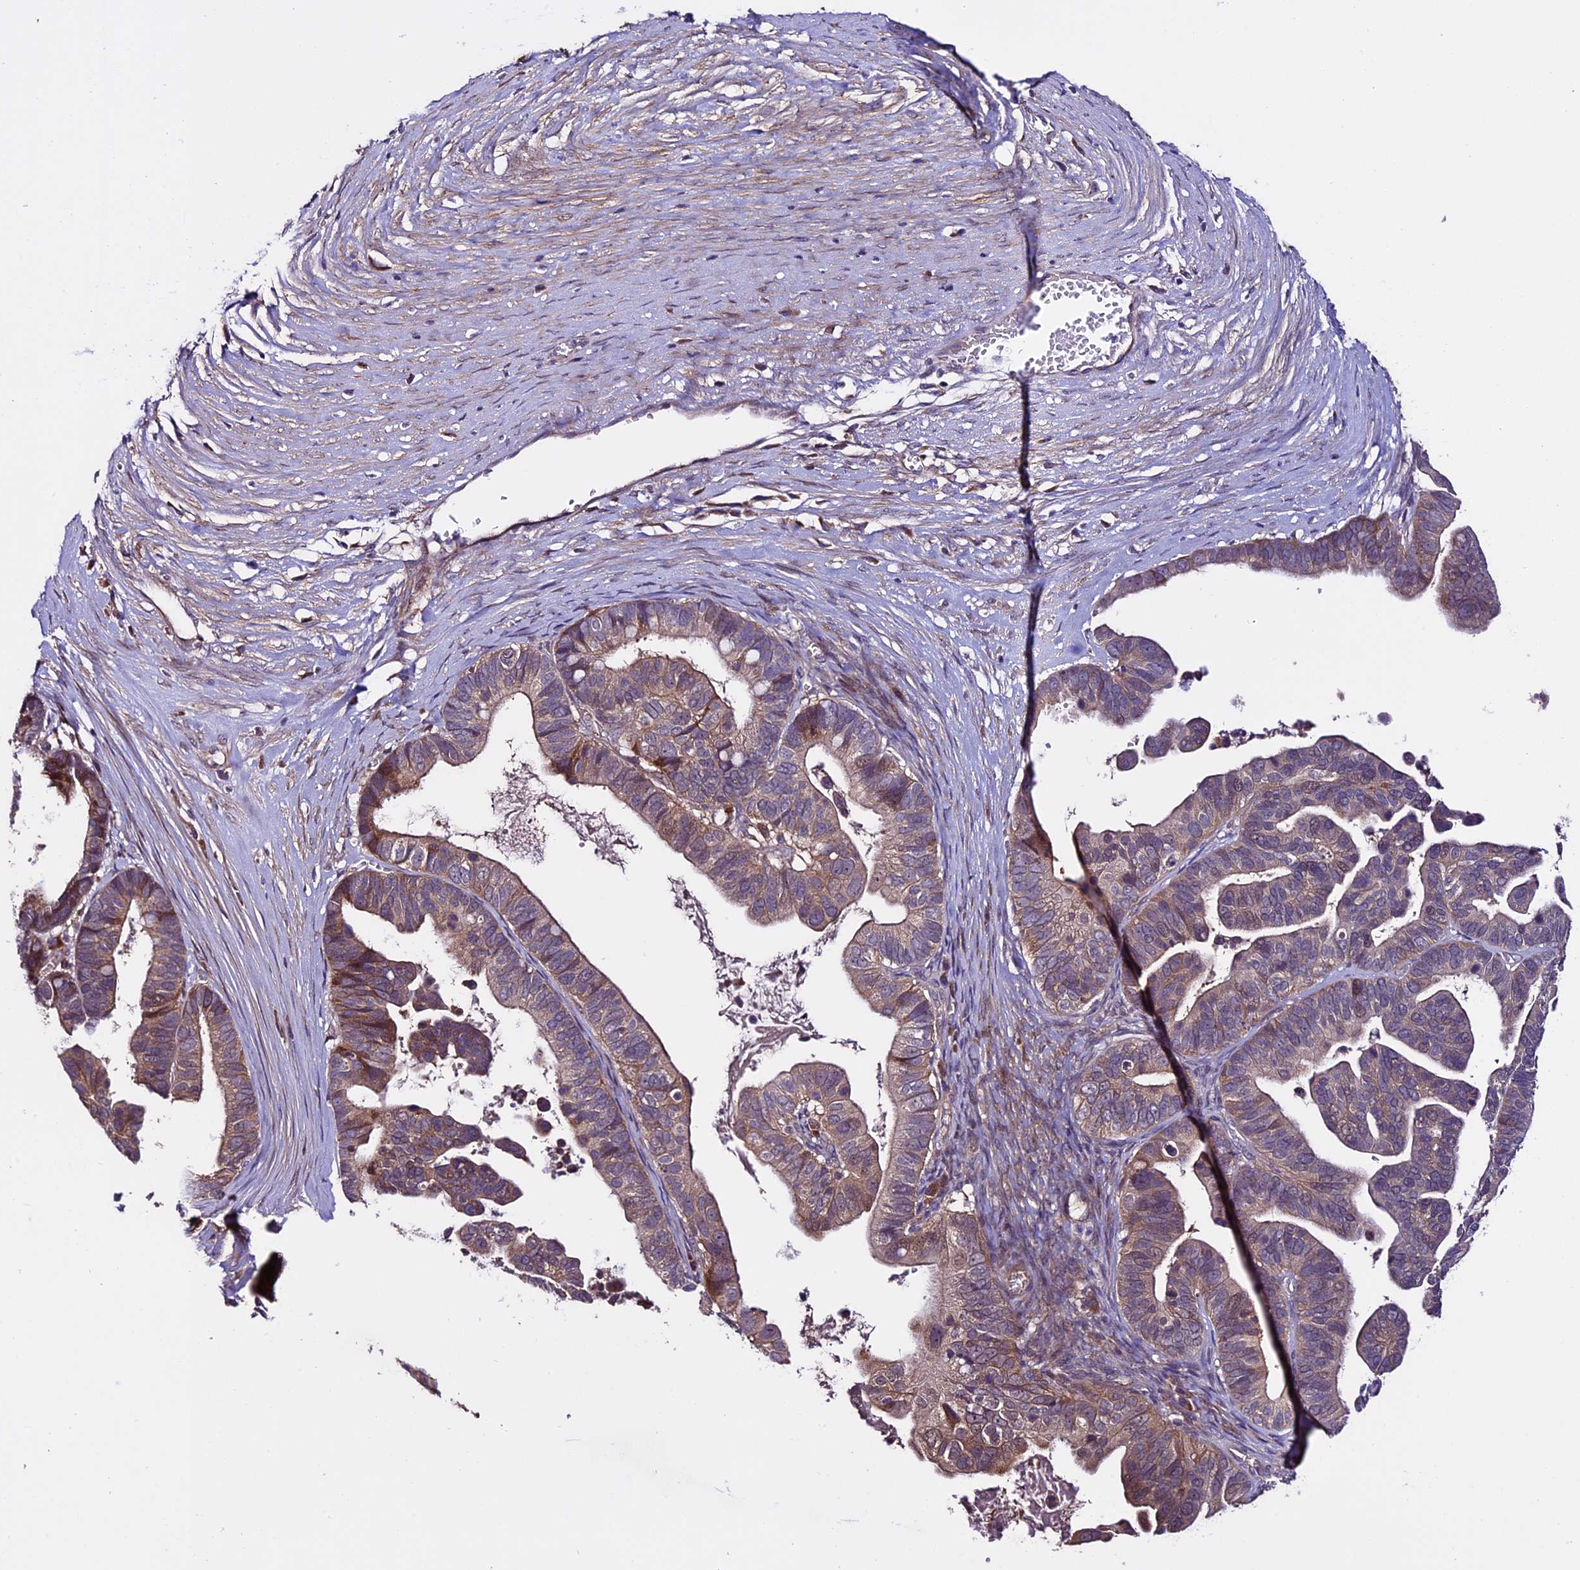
{"staining": {"intensity": "moderate", "quantity": "<25%", "location": "cytoplasmic/membranous,nuclear"}, "tissue": "ovarian cancer", "cell_type": "Tumor cells", "image_type": "cancer", "snomed": [{"axis": "morphology", "description": "Cystadenocarcinoma, serous, NOS"}, {"axis": "topography", "description": "Ovary"}], "caption": "Ovarian serous cystadenocarcinoma stained for a protein shows moderate cytoplasmic/membranous and nuclear positivity in tumor cells.", "gene": "SPIRE1", "patient": {"sex": "female", "age": 56}}